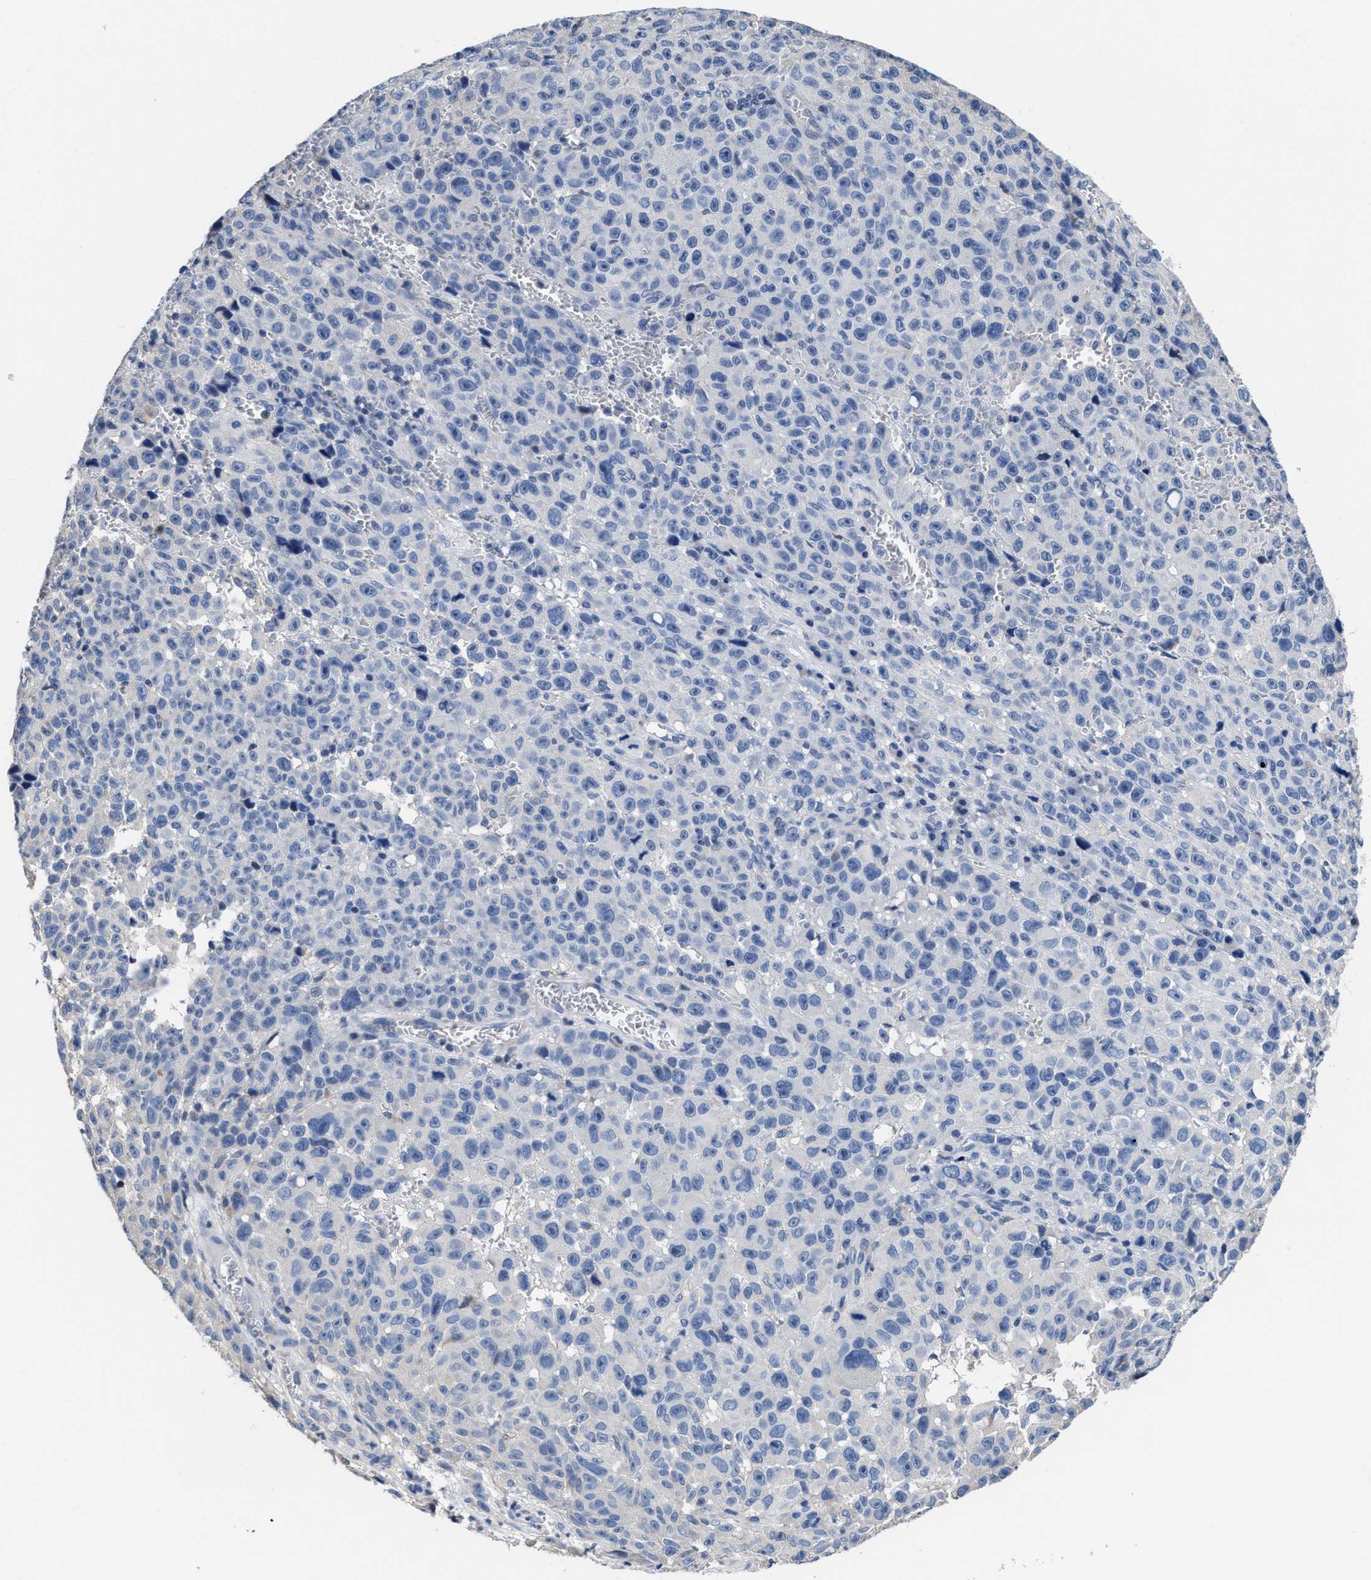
{"staining": {"intensity": "negative", "quantity": "none", "location": "none"}, "tissue": "melanoma", "cell_type": "Tumor cells", "image_type": "cancer", "snomed": [{"axis": "morphology", "description": "Malignant melanoma, NOS"}, {"axis": "topography", "description": "Skin"}], "caption": "Tumor cells are negative for protein expression in human melanoma.", "gene": "HOOK1", "patient": {"sex": "female", "age": 82}}